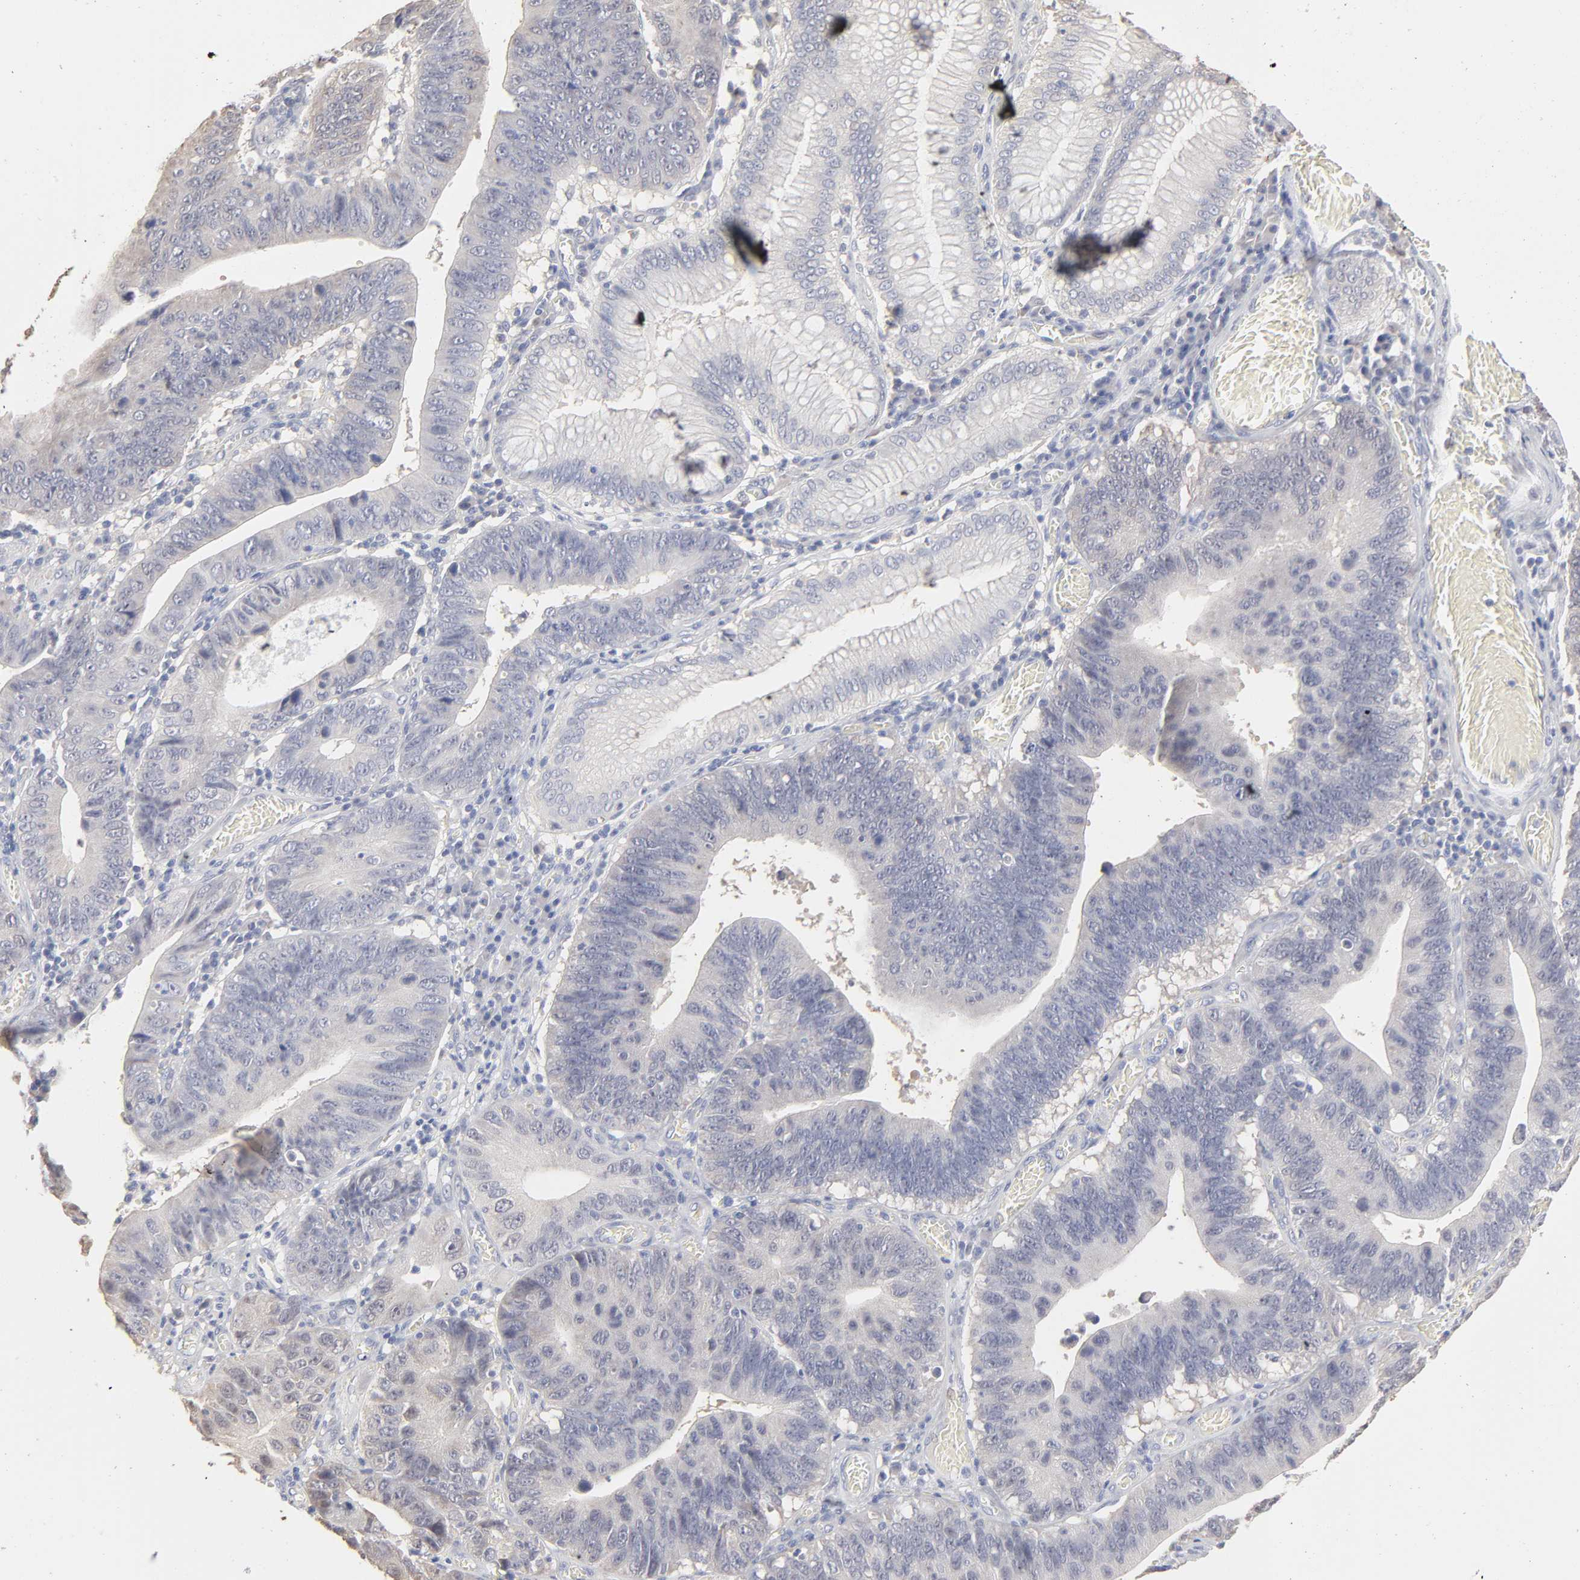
{"staining": {"intensity": "weak", "quantity": ">75%", "location": "cytoplasmic/membranous"}, "tissue": "stomach cancer", "cell_type": "Tumor cells", "image_type": "cancer", "snomed": [{"axis": "morphology", "description": "Adenocarcinoma, NOS"}, {"axis": "topography", "description": "Stomach"}, {"axis": "topography", "description": "Gastric cardia"}], "caption": "Approximately >75% of tumor cells in human stomach cancer exhibit weak cytoplasmic/membranous protein positivity as visualized by brown immunohistochemical staining.", "gene": "DNAL4", "patient": {"sex": "male", "age": 59}}